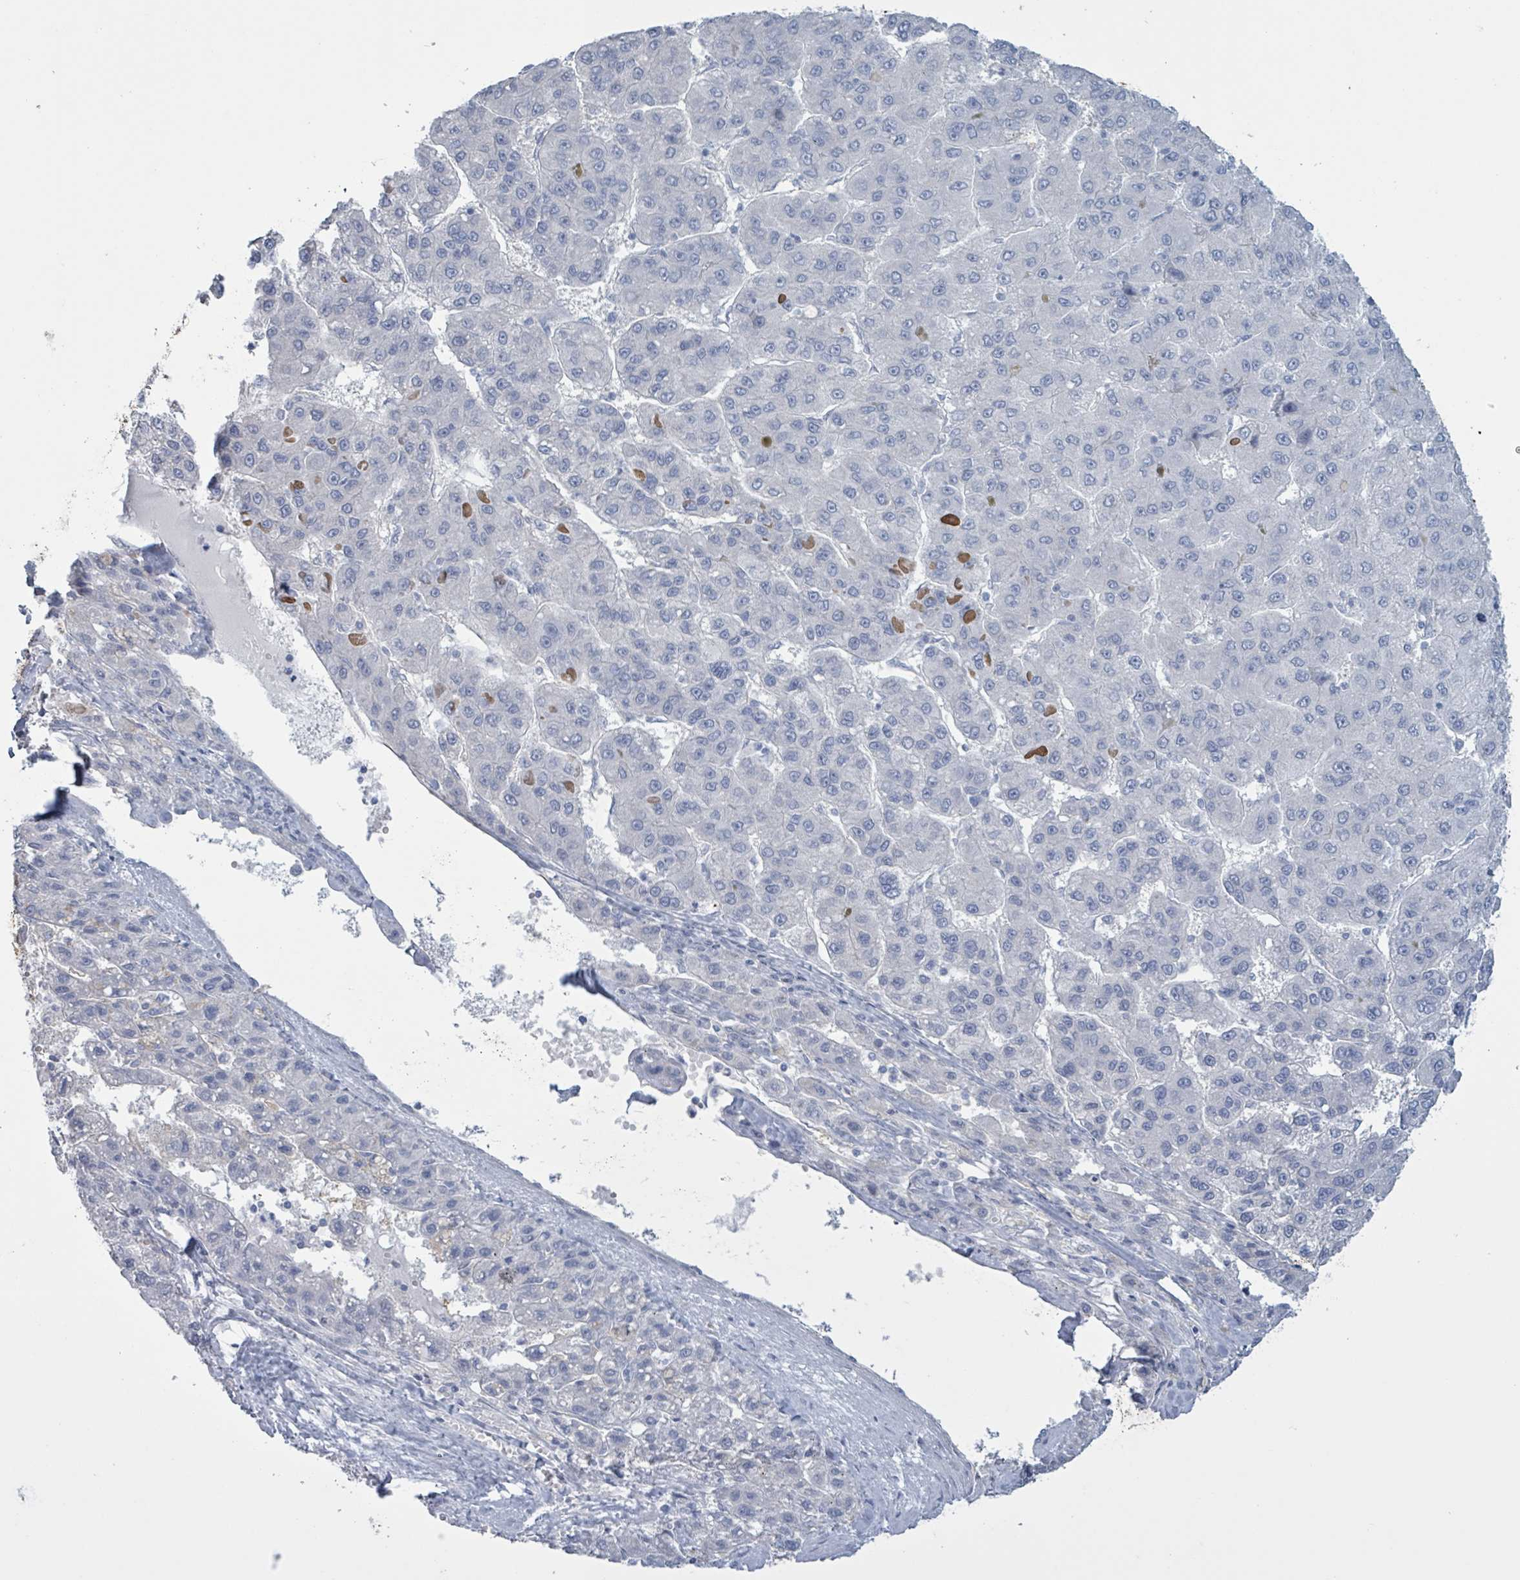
{"staining": {"intensity": "negative", "quantity": "none", "location": "none"}, "tissue": "liver cancer", "cell_type": "Tumor cells", "image_type": "cancer", "snomed": [{"axis": "morphology", "description": "Carcinoma, Hepatocellular, NOS"}, {"axis": "topography", "description": "Liver"}], "caption": "A micrograph of human hepatocellular carcinoma (liver) is negative for staining in tumor cells.", "gene": "CT45A5", "patient": {"sex": "female", "age": 82}}